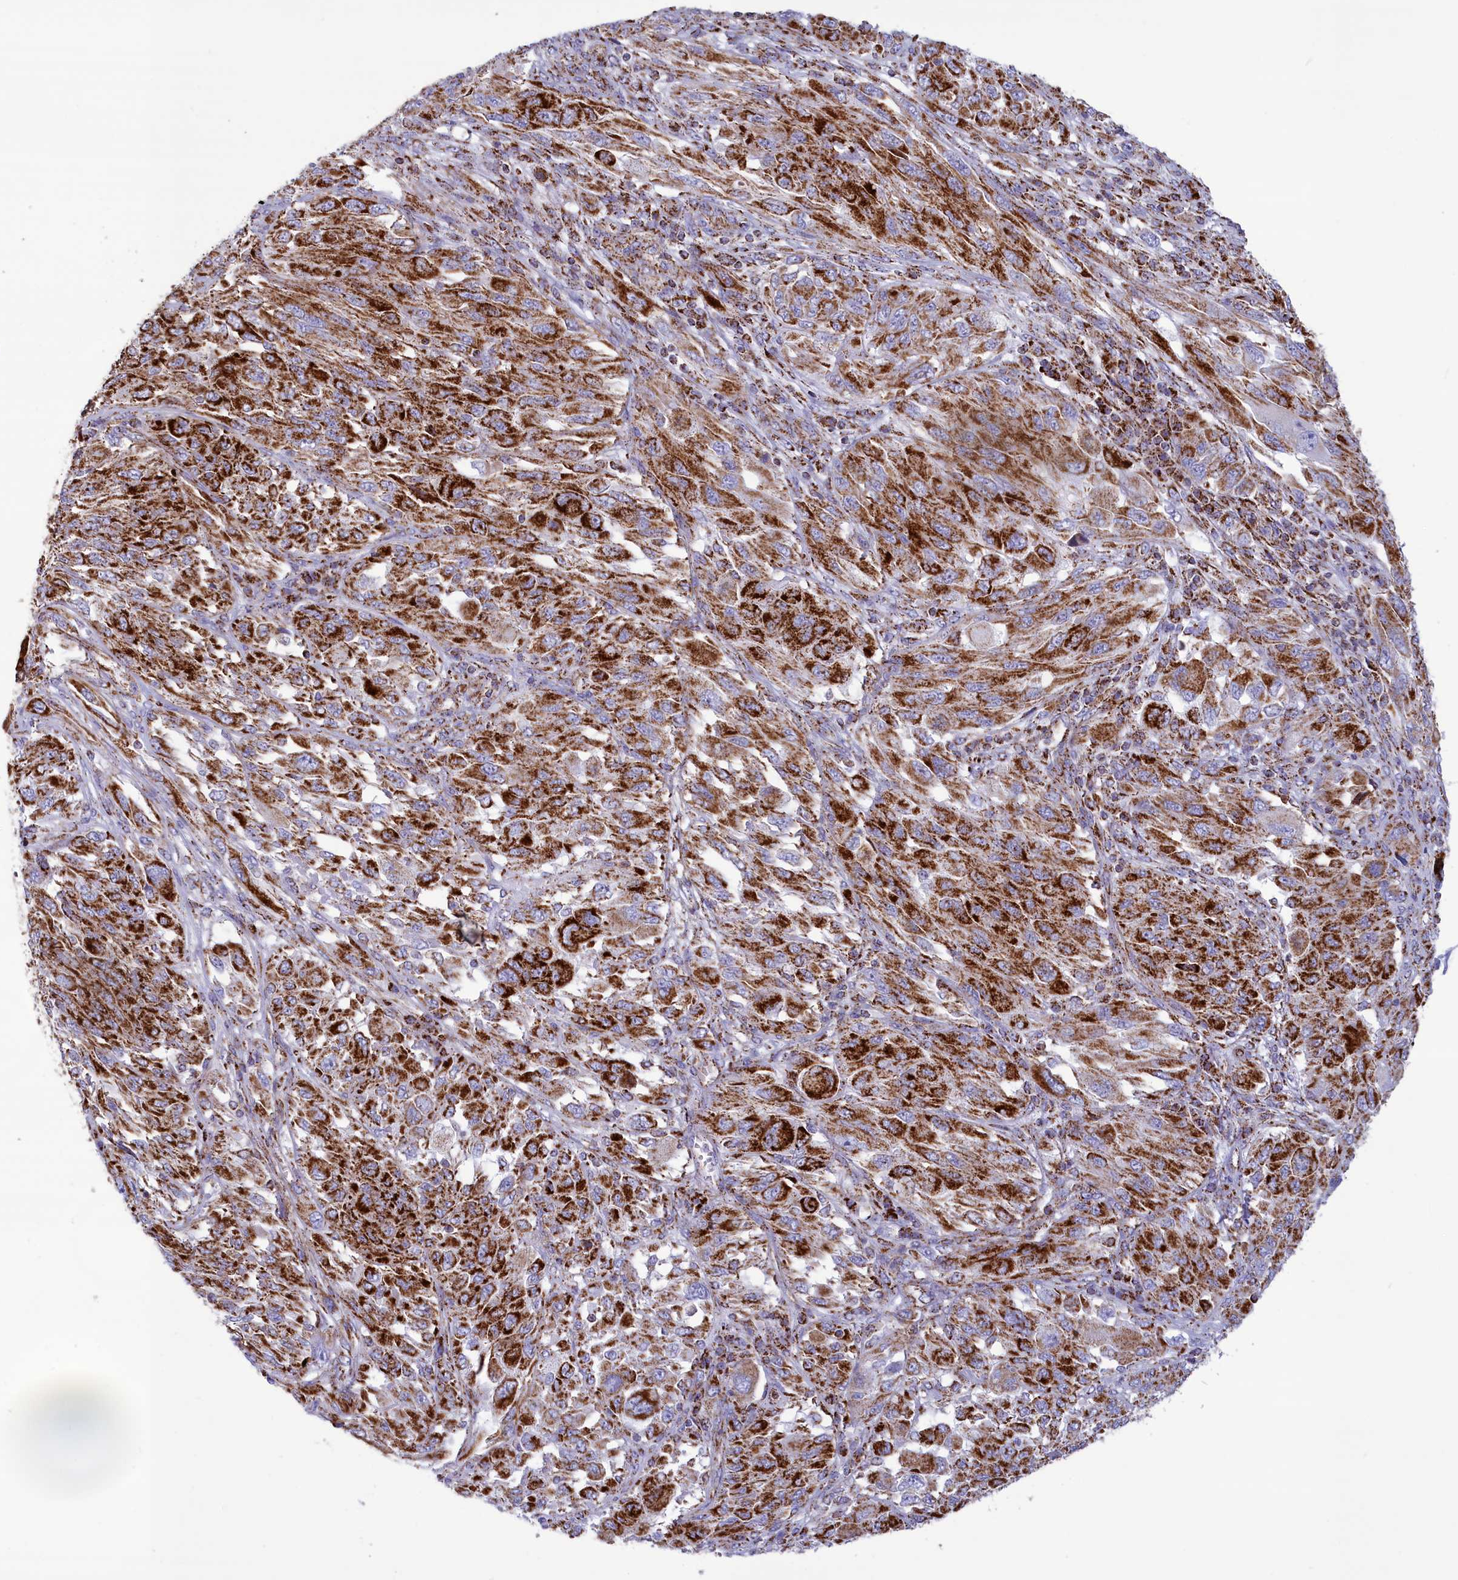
{"staining": {"intensity": "strong", "quantity": ">75%", "location": "cytoplasmic/membranous"}, "tissue": "melanoma", "cell_type": "Tumor cells", "image_type": "cancer", "snomed": [{"axis": "morphology", "description": "Malignant melanoma, NOS"}, {"axis": "topography", "description": "Skin"}], "caption": "This is an image of immunohistochemistry (IHC) staining of malignant melanoma, which shows strong staining in the cytoplasmic/membranous of tumor cells.", "gene": "ISOC2", "patient": {"sex": "female", "age": 91}}